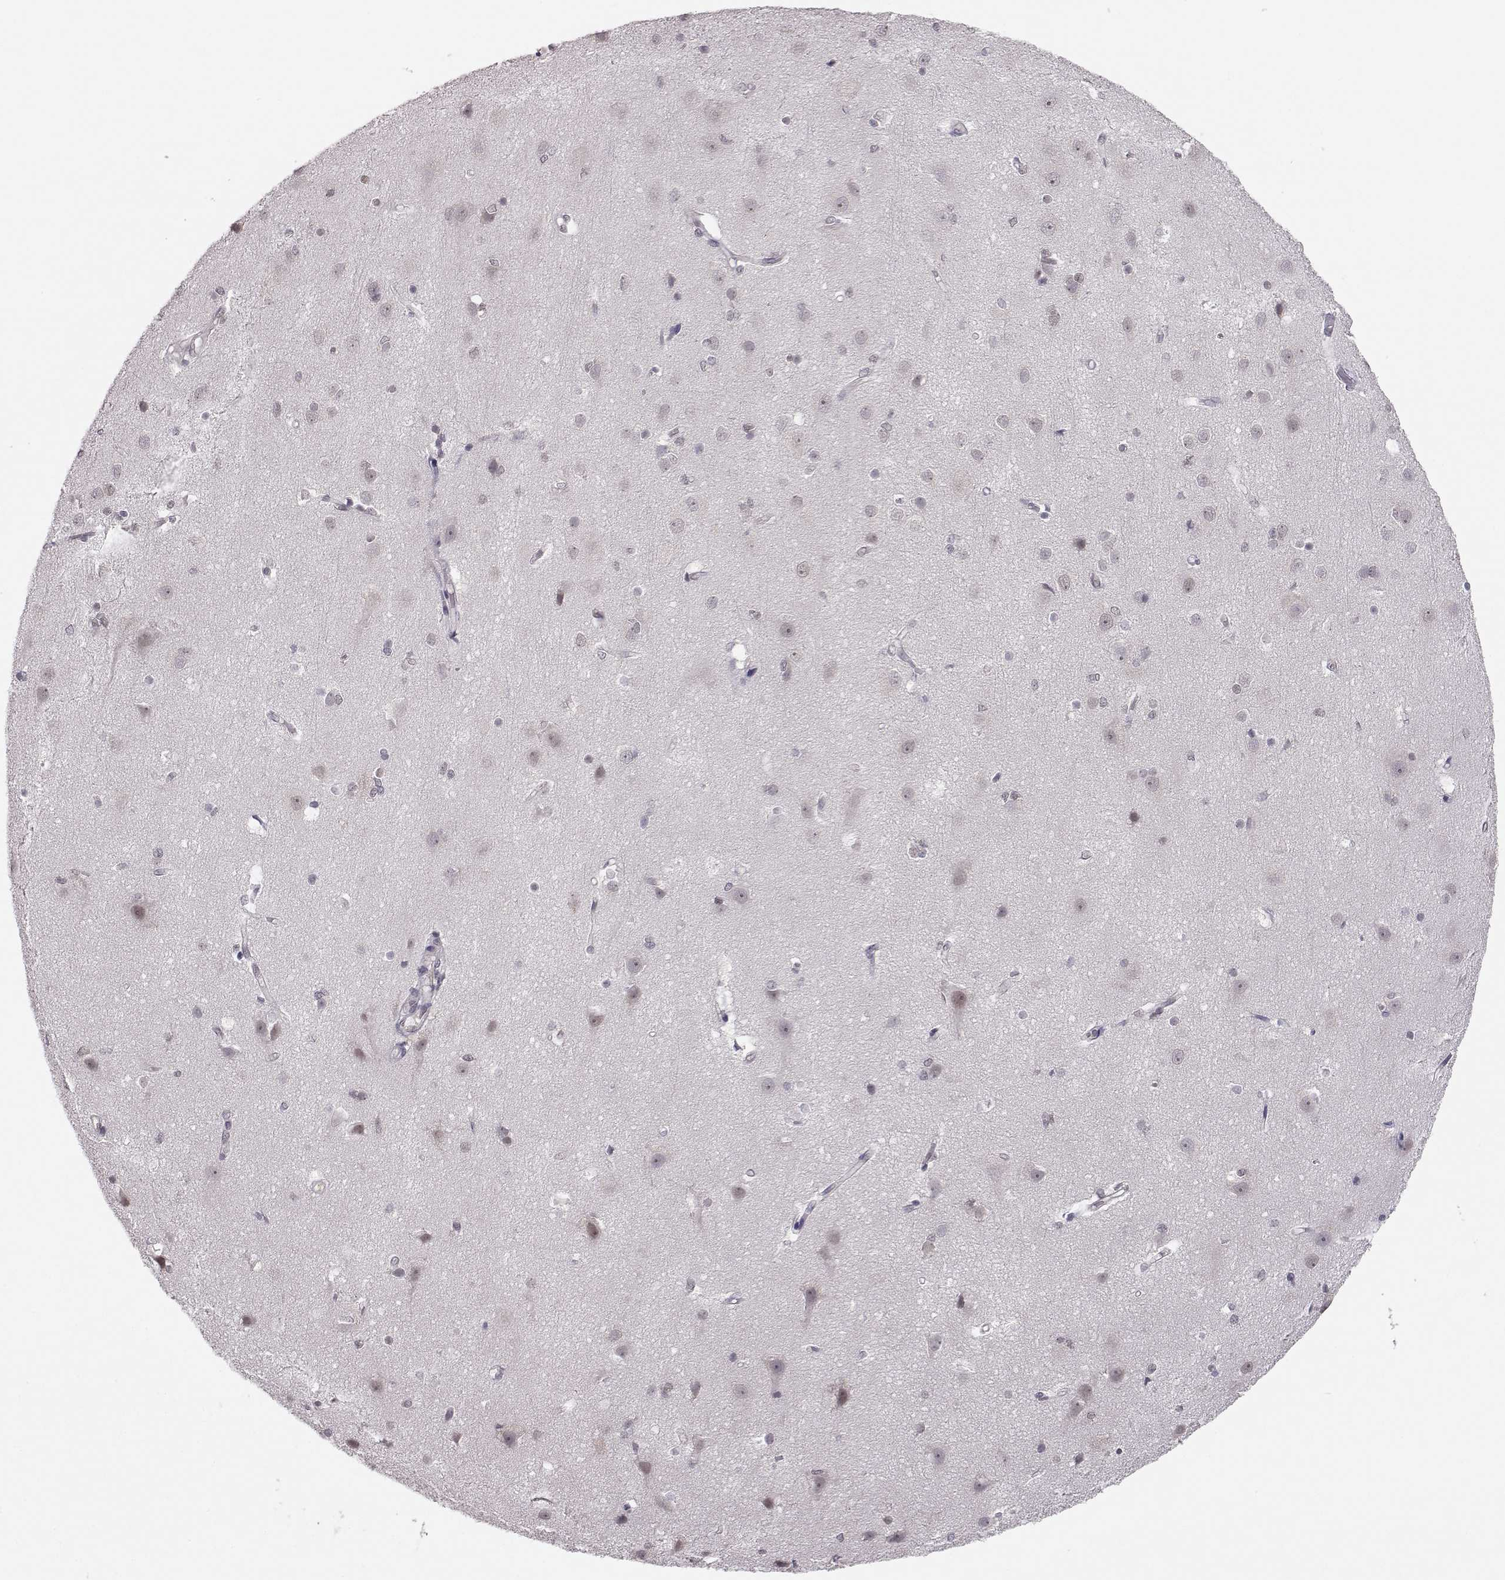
{"staining": {"intensity": "negative", "quantity": "none", "location": "none"}, "tissue": "cerebral cortex", "cell_type": "Endothelial cells", "image_type": "normal", "snomed": [{"axis": "morphology", "description": "Normal tissue, NOS"}, {"axis": "topography", "description": "Cerebral cortex"}], "caption": "A high-resolution image shows IHC staining of unremarkable cerebral cortex, which shows no significant staining in endothelial cells. Nuclei are stained in blue.", "gene": "KIF13B", "patient": {"sex": "male", "age": 37}}